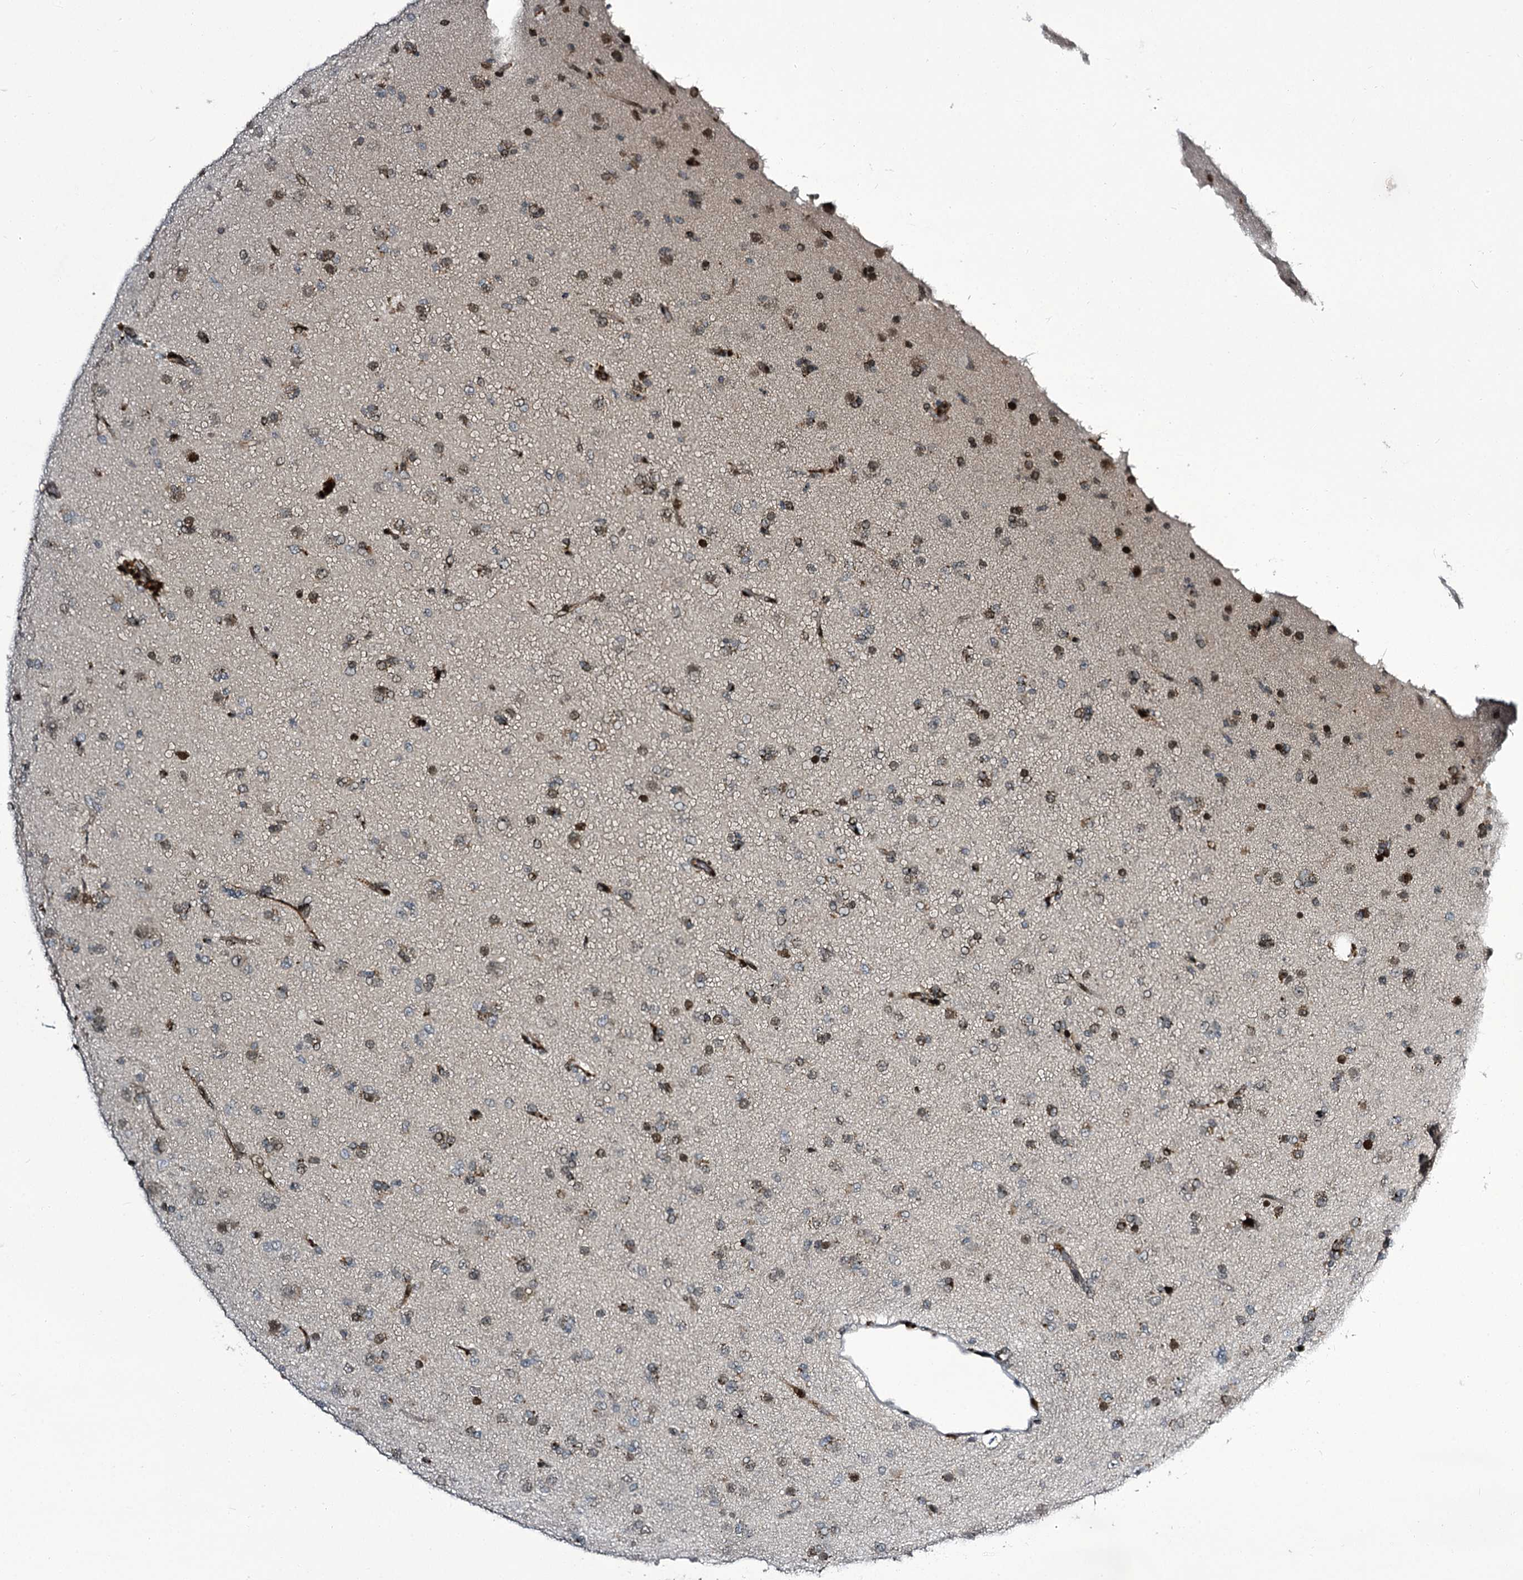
{"staining": {"intensity": "weak", "quantity": "25%-75%", "location": "nuclear"}, "tissue": "glioma", "cell_type": "Tumor cells", "image_type": "cancer", "snomed": [{"axis": "morphology", "description": "Glioma, malignant, Low grade"}, {"axis": "topography", "description": "Brain"}], "caption": "Protein staining shows weak nuclear positivity in approximately 25%-75% of tumor cells in glioma. (brown staining indicates protein expression, while blue staining denotes nuclei).", "gene": "ITFG2", "patient": {"sex": "male", "age": 65}}